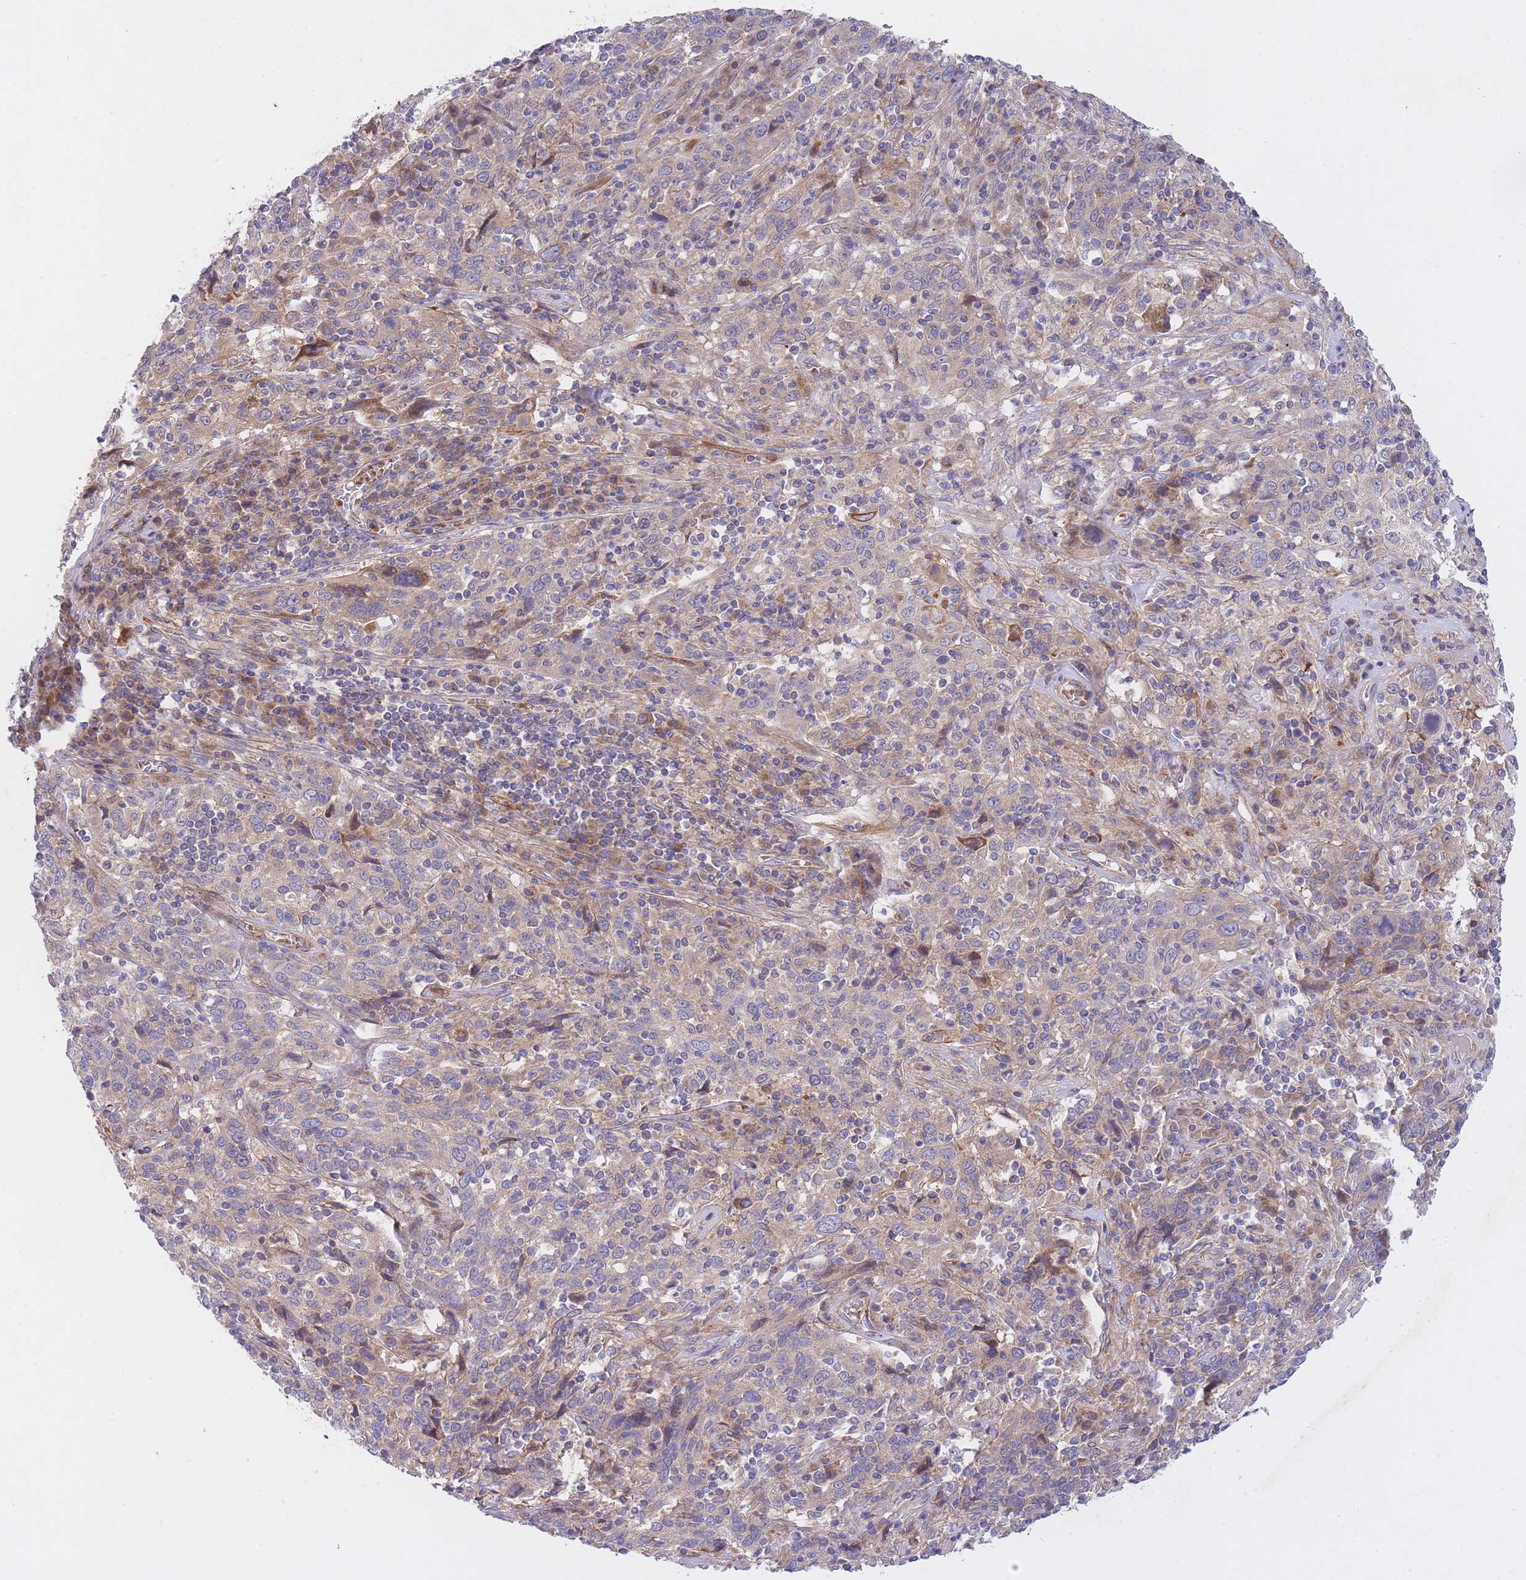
{"staining": {"intensity": "negative", "quantity": "none", "location": "none"}, "tissue": "cervical cancer", "cell_type": "Tumor cells", "image_type": "cancer", "snomed": [{"axis": "morphology", "description": "Squamous cell carcinoma, NOS"}, {"axis": "topography", "description": "Cervix"}], "caption": "A micrograph of human cervical cancer is negative for staining in tumor cells.", "gene": "CHAC1", "patient": {"sex": "female", "age": 46}}